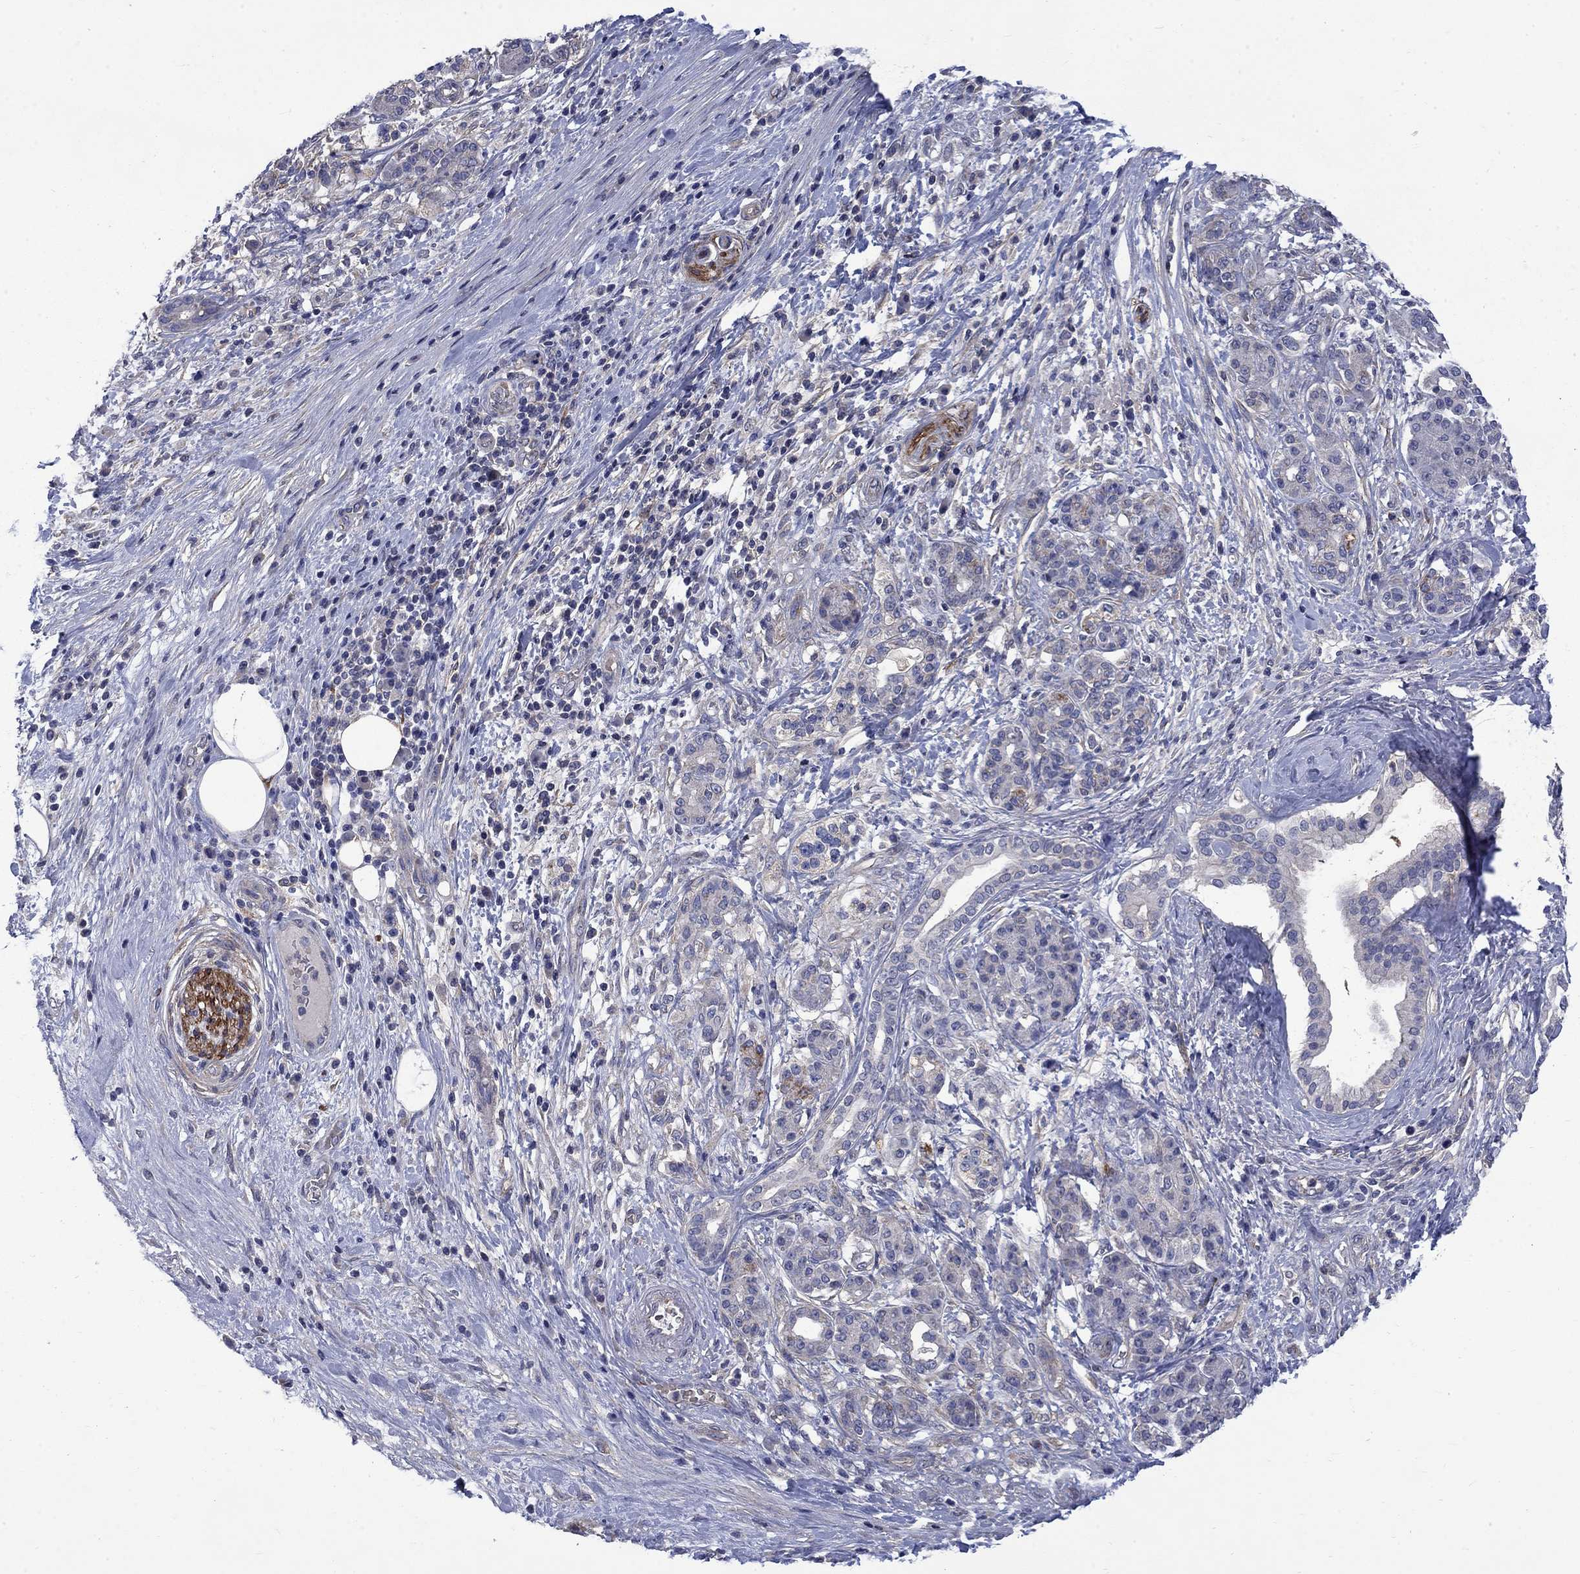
{"staining": {"intensity": "negative", "quantity": "none", "location": "none"}, "tissue": "pancreatic cancer", "cell_type": "Tumor cells", "image_type": "cancer", "snomed": [{"axis": "morphology", "description": "Adenocarcinoma, NOS"}, {"axis": "topography", "description": "Pancreas"}], "caption": "Tumor cells show no significant positivity in pancreatic cancer (adenocarcinoma).", "gene": "HSPA12A", "patient": {"sex": "female", "age": 73}}